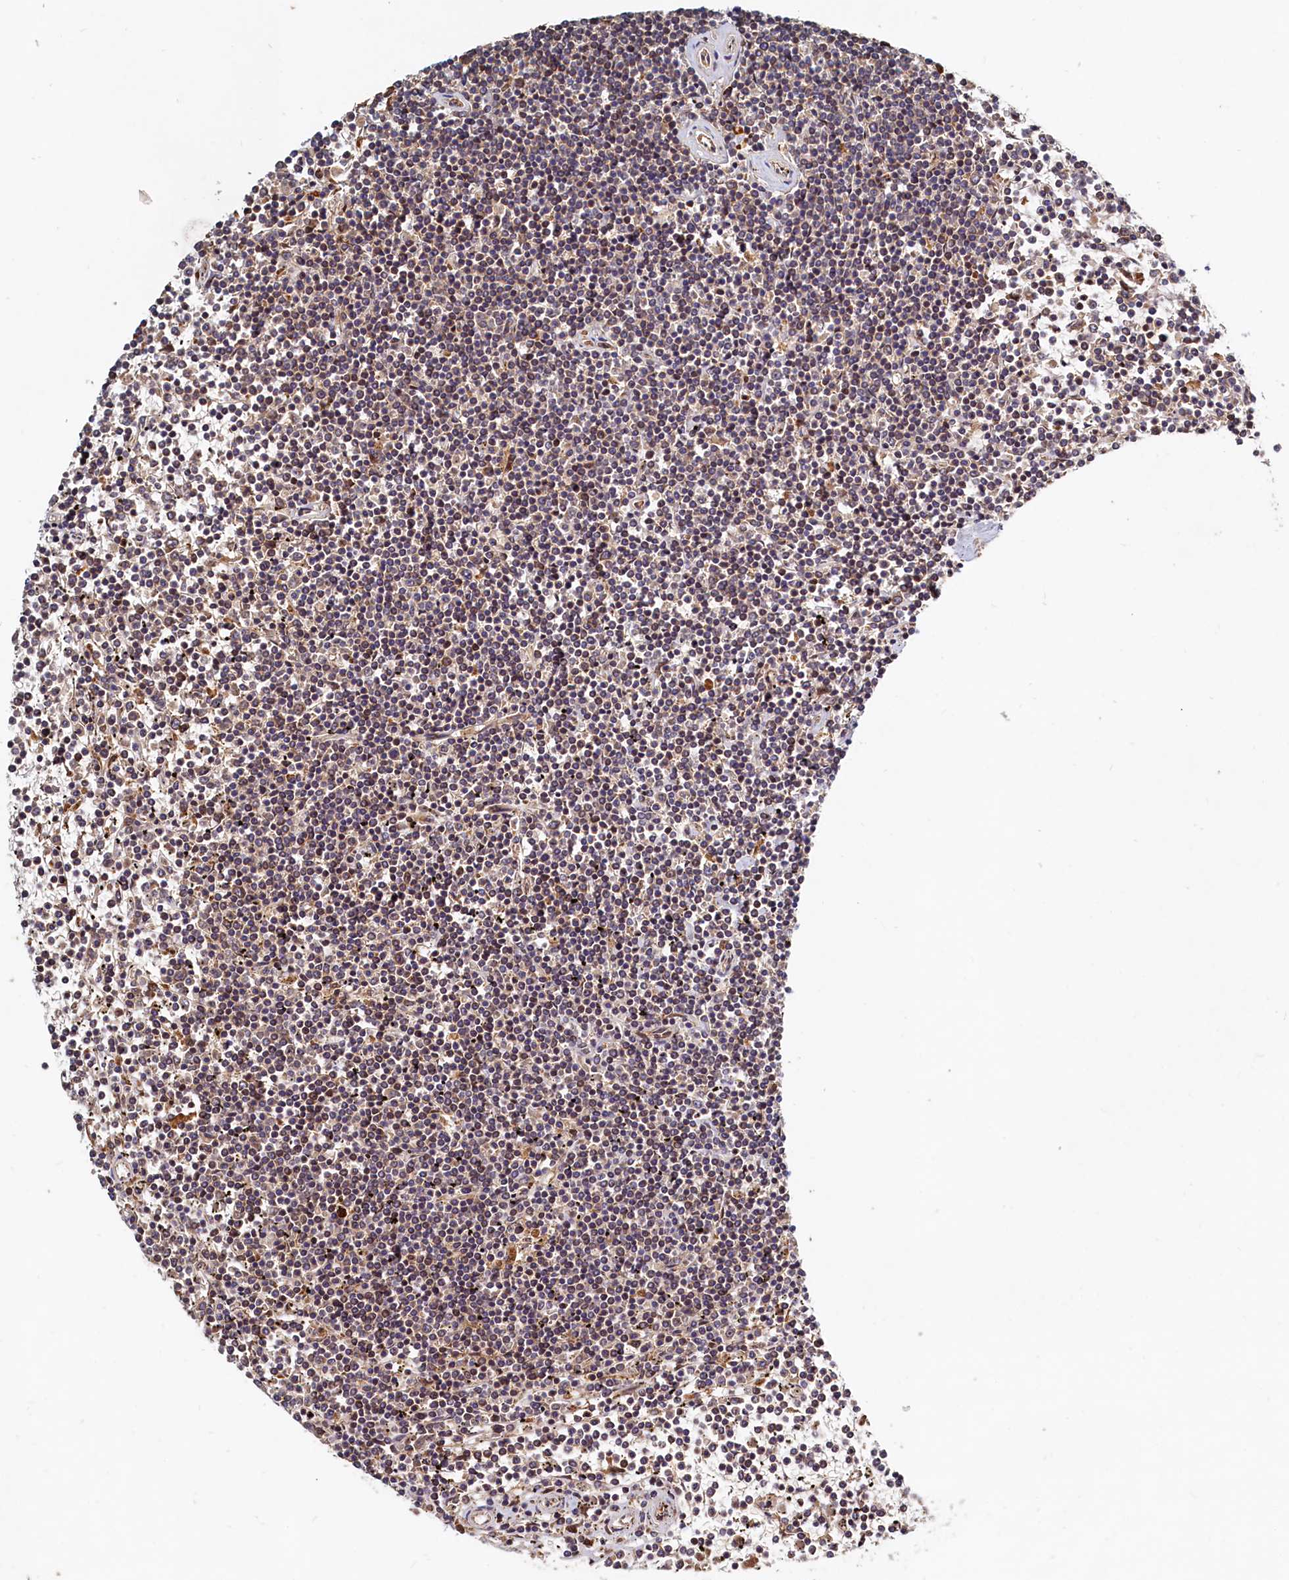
{"staining": {"intensity": "weak", "quantity": "<25%", "location": "nuclear"}, "tissue": "lymphoma", "cell_type": "Tumor cells", "image_type": "cancer", "snomed": [{"axis": "morphology", "description": "Malignant lymphoma, non-Hodgkin's type, Low grade"}, {"axis": "topography", "description": "Spleen"}], "caption": "High power microscopy histopathology image of an immunohistochemistry image of lymphoma, revealing no significant staining in tumor cells. (Brightfield microscopy of DAB (3,3'-diaminobenzidine) immunohistochemistry (IHC) at high magnification).", "gene": "TRAPPC4", "patient": {"sex": "female", "age": 19}}